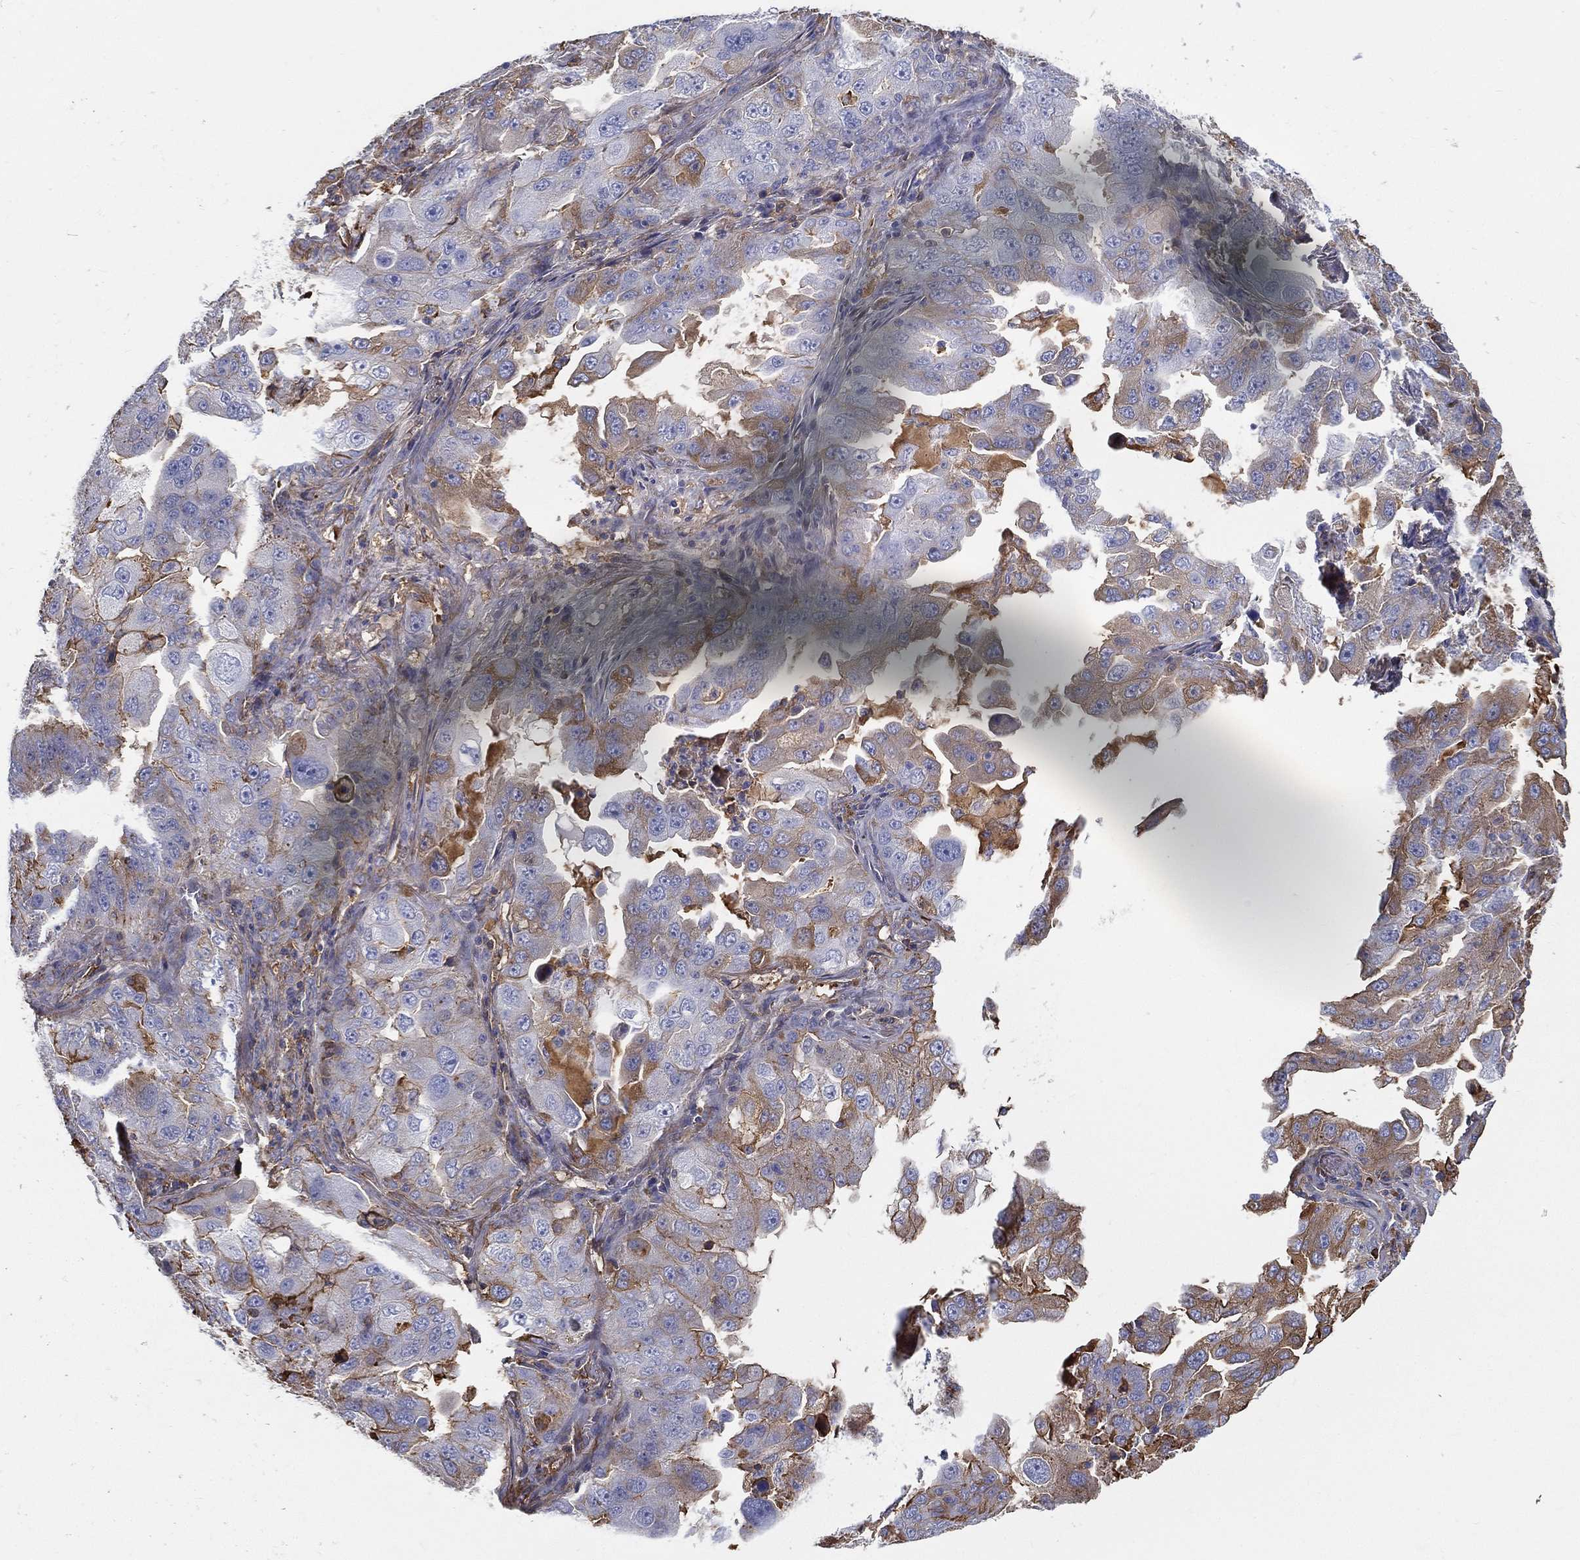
{"staining": {"intensity": "moderate", "quantity": "<25%", "location": "cytoplasmic/membranous"}, "tissue": "lung cancer", "cell_type": "Tumor cells", "image_type": "cancer", "snomed": [{"axis": "morphology", "description": "Adenocarcinoma, NOS"}, {"axis": "topography", "description": "Lung"}], "caption": "Tumor cells exhibit low levels of moderate cytoplasmic/membranous positivity in about <25% of cells in human lung adenocarcinoma. Immunohistochemistry stains the protein of interest in brown and the nuclei are stained blue.", "gene": "IFNB1", "patient": {"sex": "female", "age": 61}}